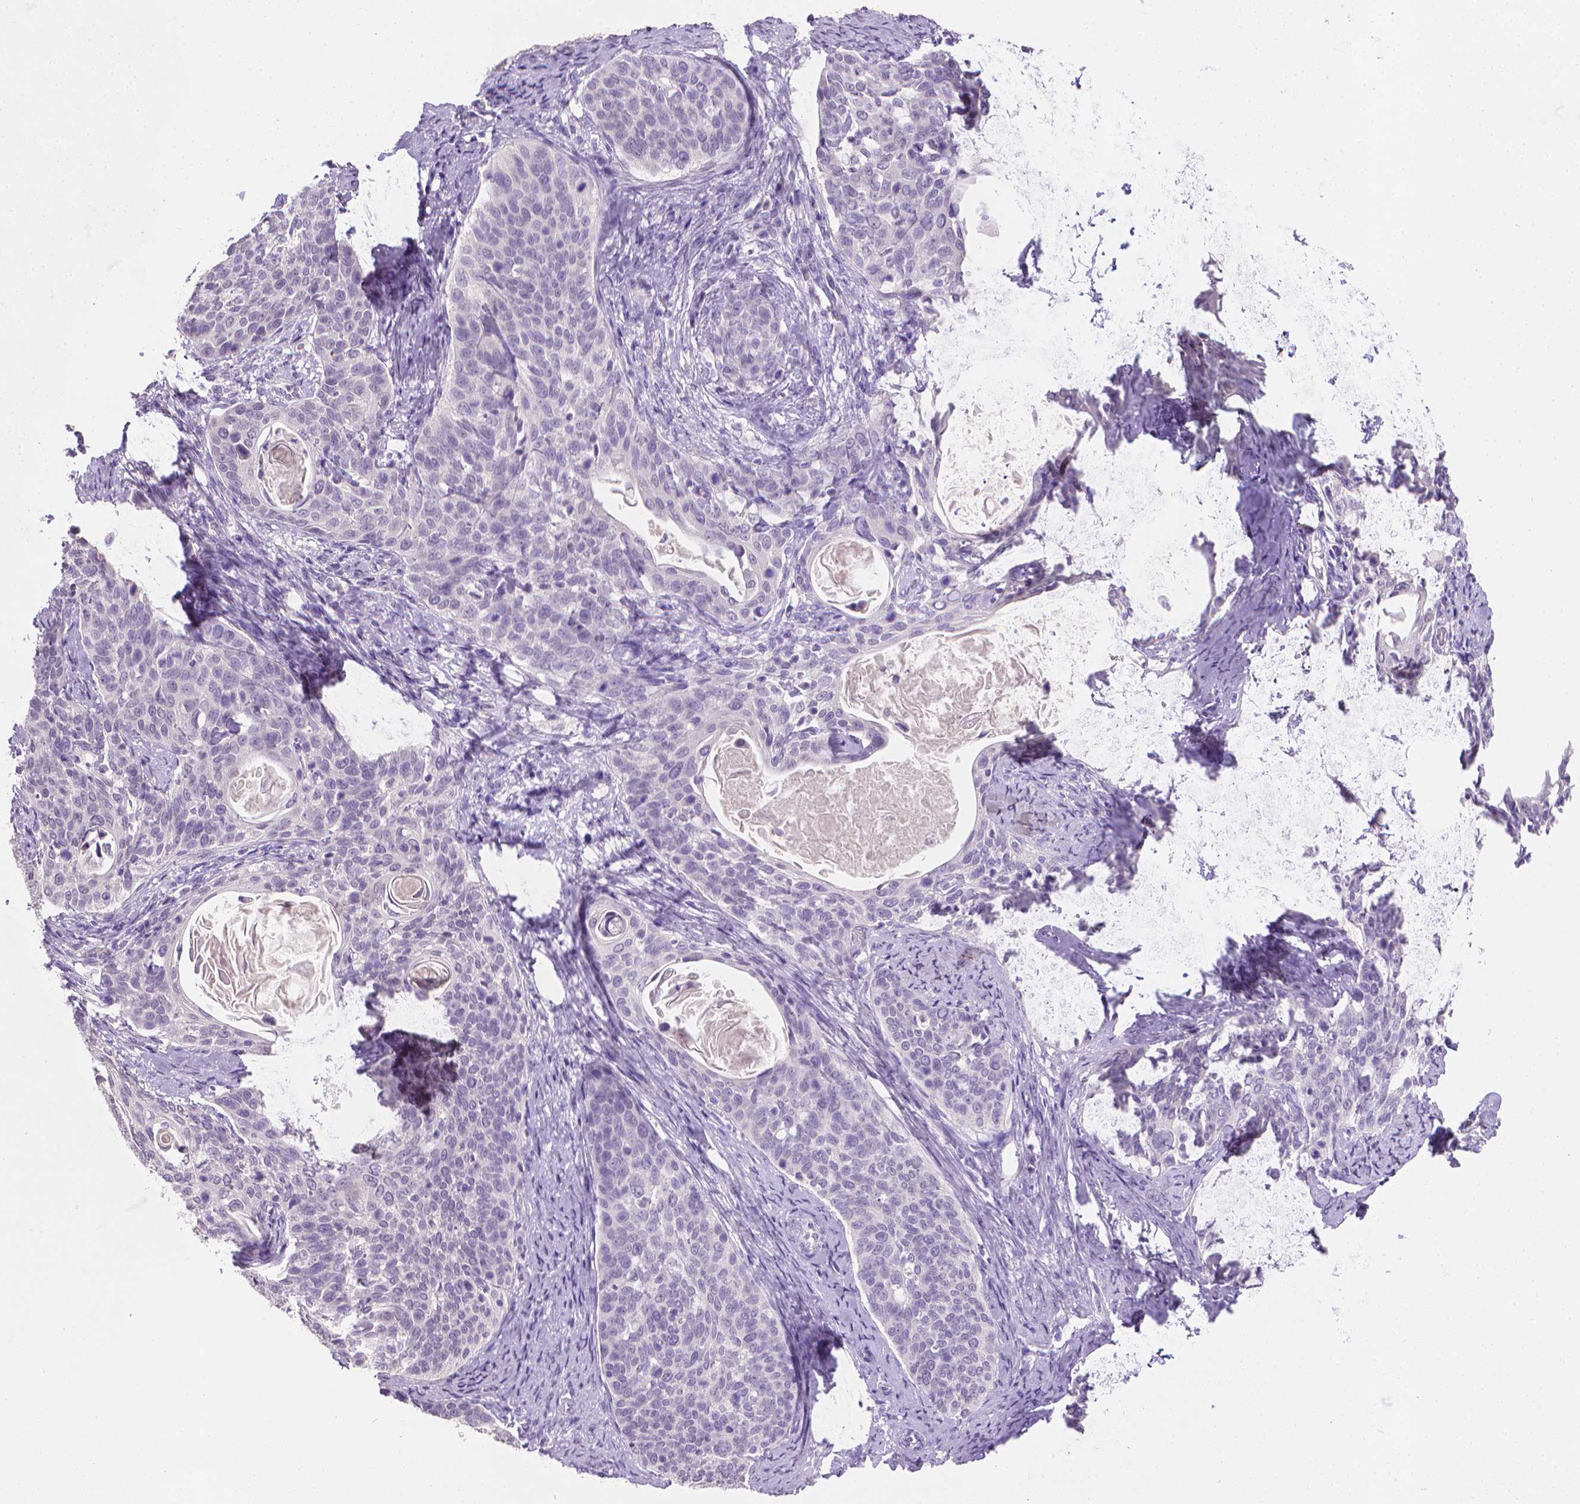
{"staining": {"intensity": "negative", "quantity": "none", "location": "none"}, "tissue": "cervical cancer", "cell_type": "Tumor cells", "image_type": "cancer", "snomed": [{"axis": "morphology", "description": "Squamous cell carcinoma, NOS"}, {"axis": "topography", "description": "Cervix"}], "caption": "Immunohistochemistry of human cervical cancer (squamous cell carcinoma) exhibits no staining in tumor cells.", "gene": "TNNI2", "patient": {"sex": "female", "age": 69}}